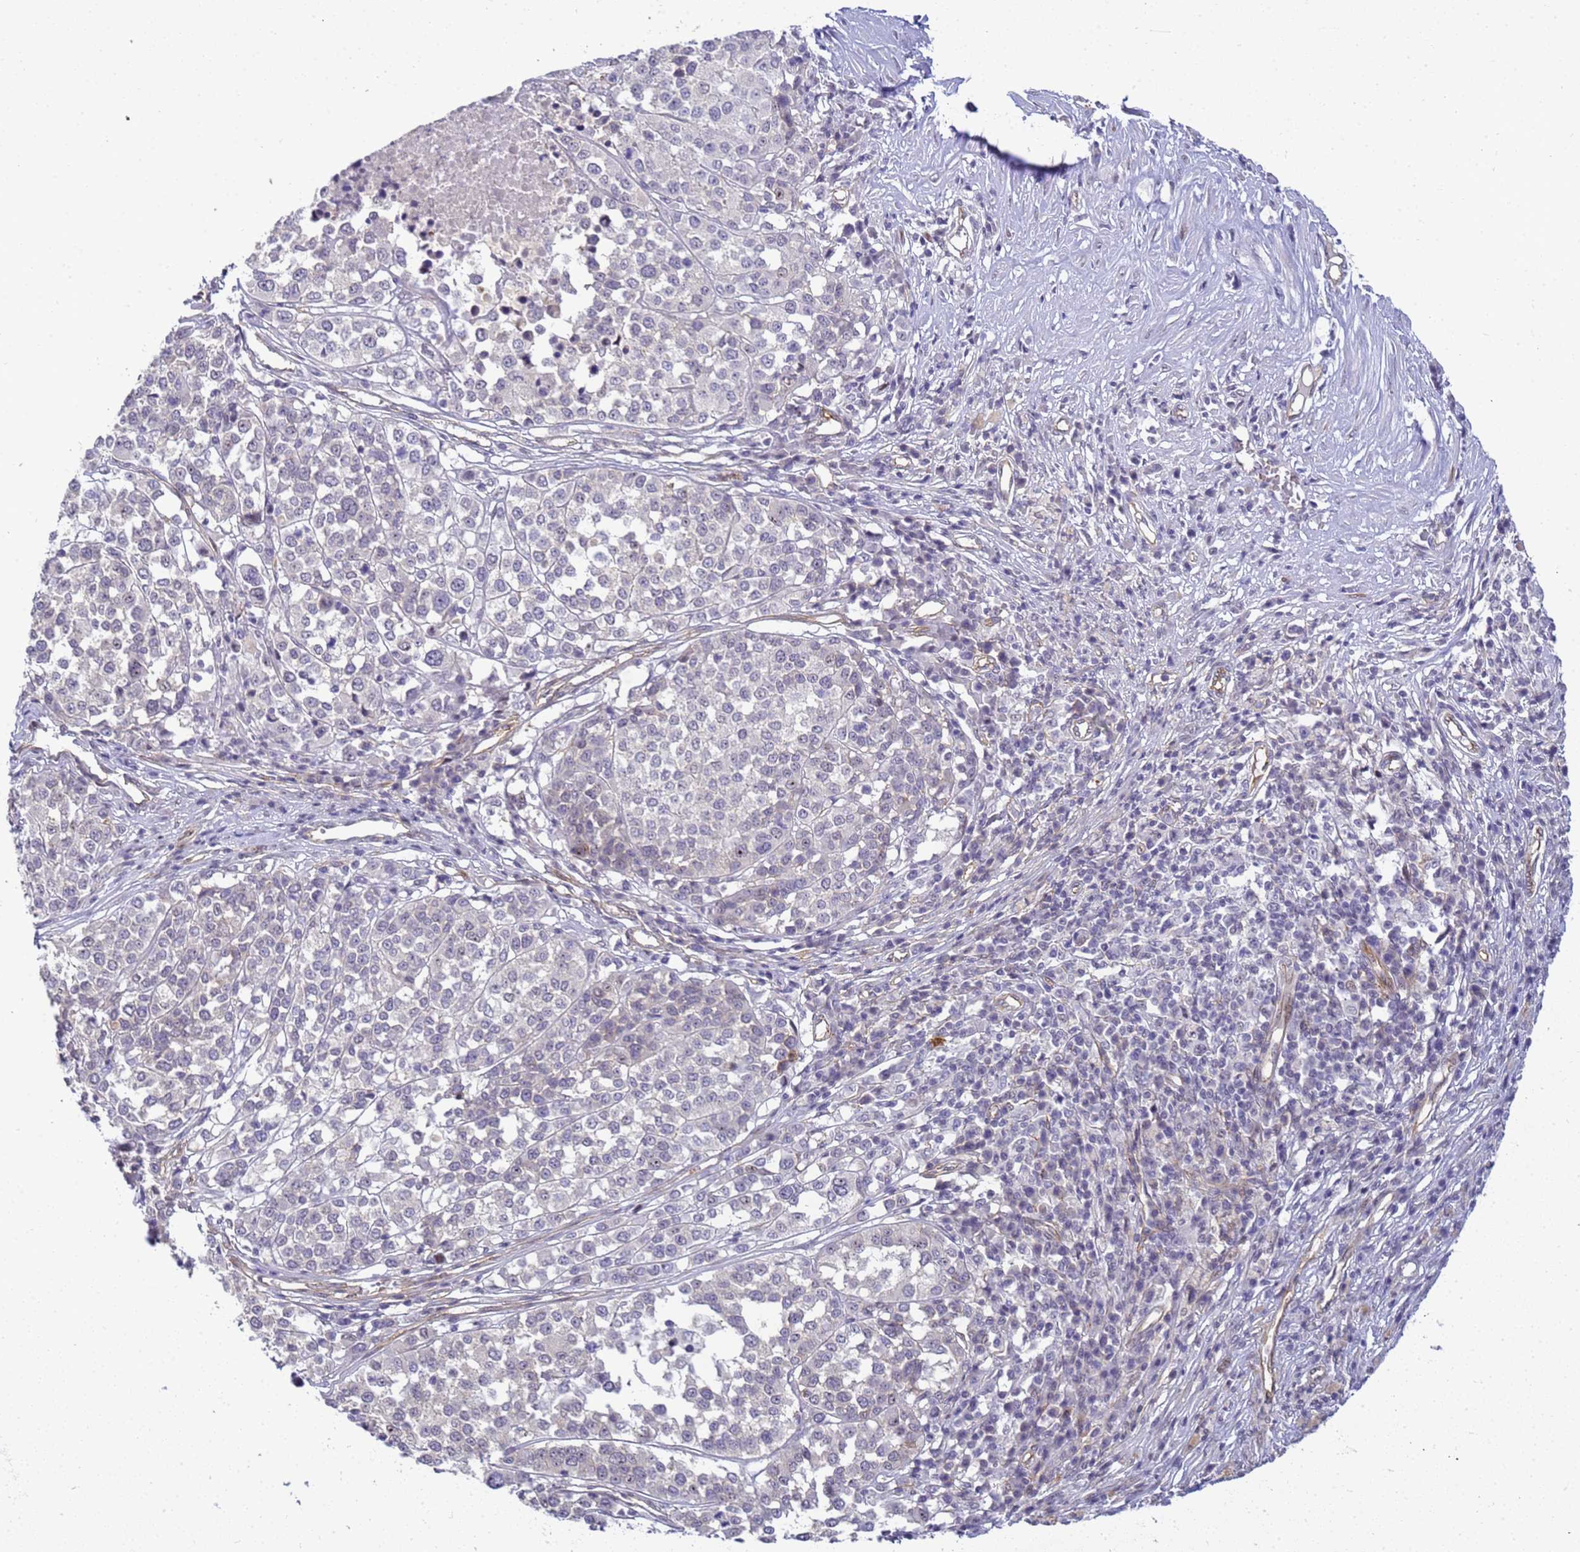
{"staining": {"intensity": "negative", "quantity": "none", "location": "none"}, "tissue": "melanoma", "cell_type": "Tumor cells", "image_type": "cancer", "snomed": [{"axis": "morphology", "description": "Malignant melanoma, Metastatic site"}, {"axis": "topography", "description": "Lymph node"}], "caption": "Immunohistochemistry (IHC) of malignant melanoma (metastatic site) demonstrates no expression in tumor cells.", "gene": "GON4L", "patient": {"sex": "male", "age": 44}}